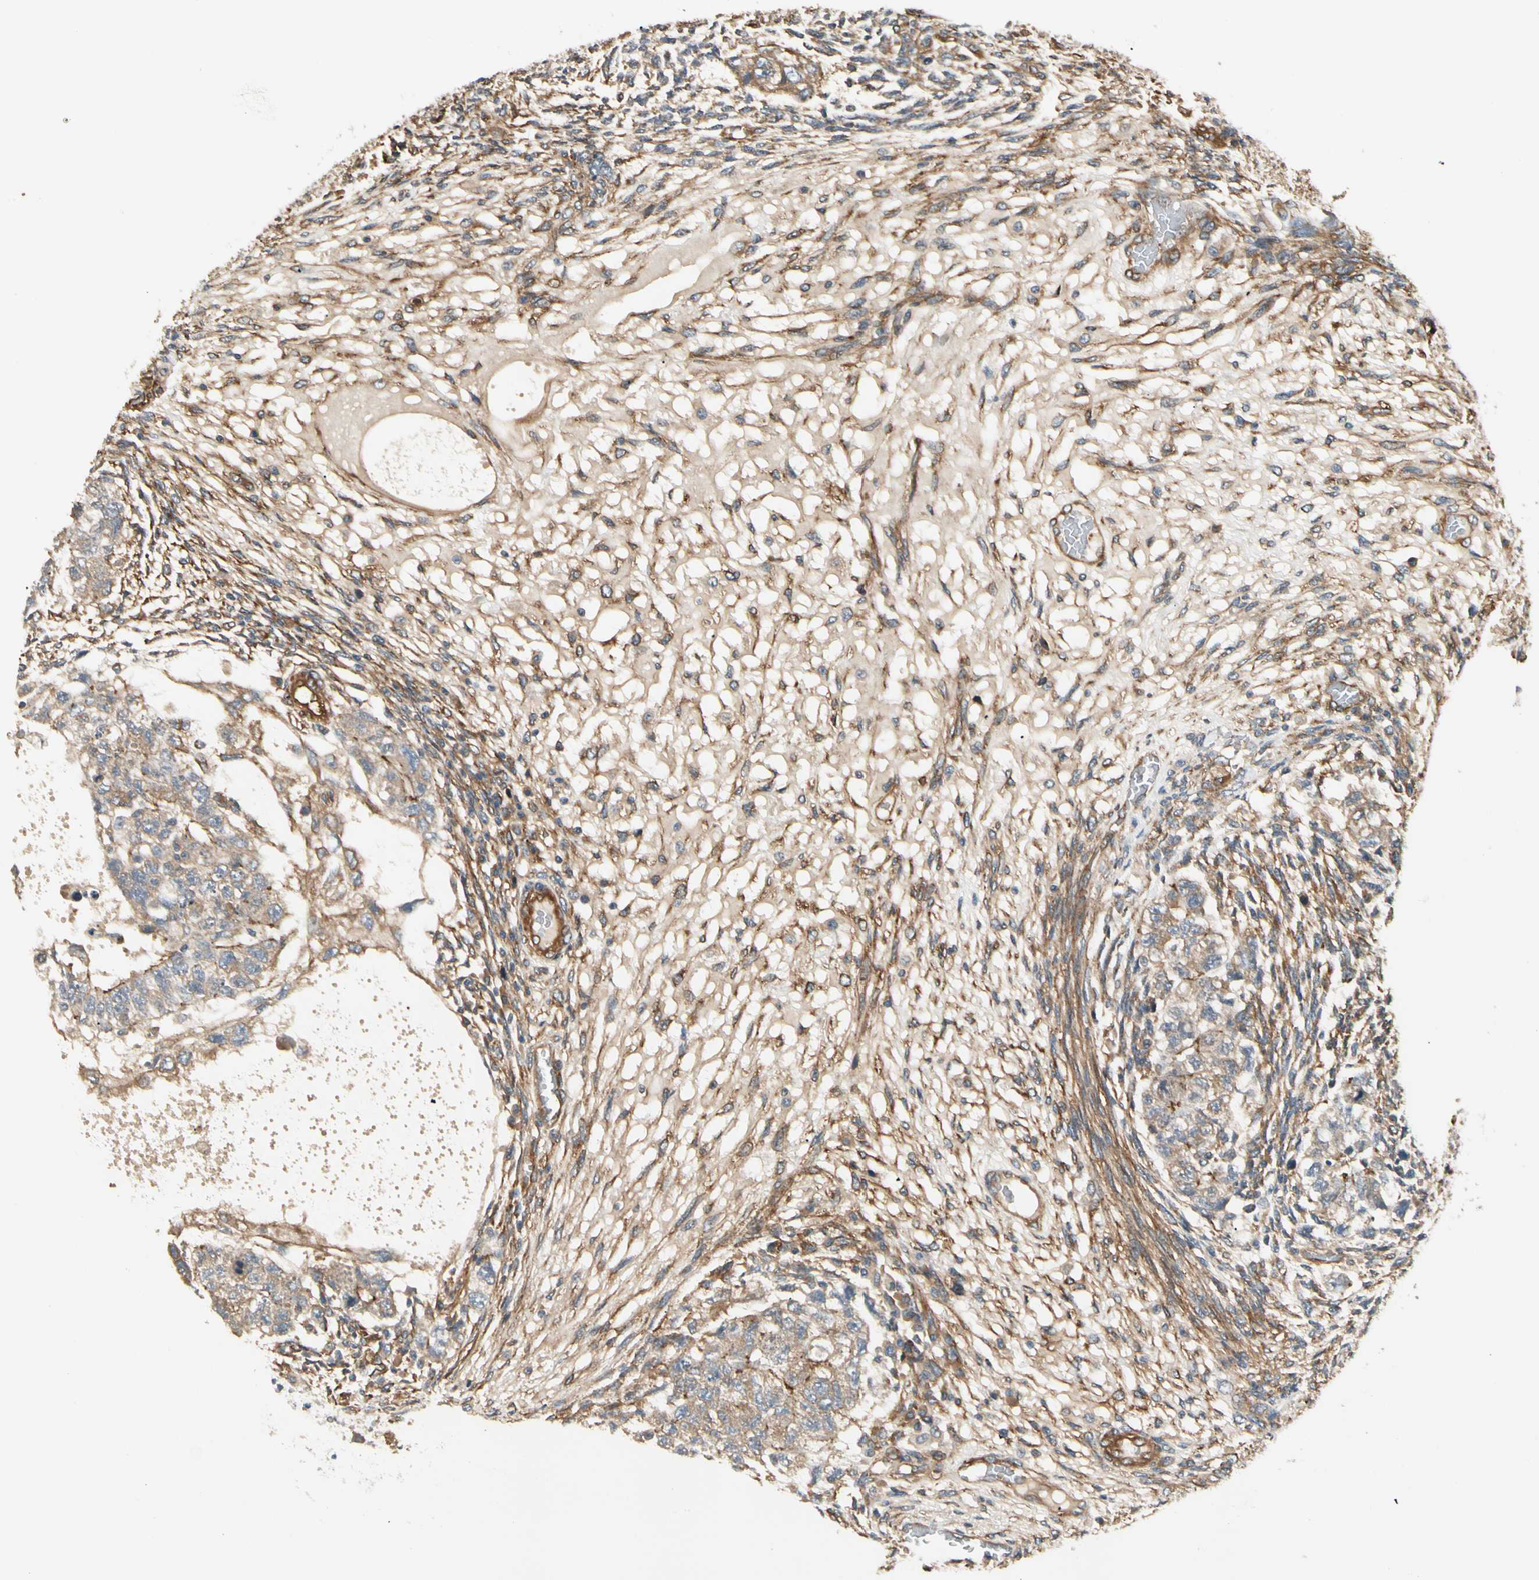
{"staining": {"intensity": "moderate", "quantity": ">75%", "location": "cytoplasmic/membranous"}, "tissue": "testis cancer", "cell_type": "Tumor cells", "image_type": "cancer", "snomed": [{"axis": "morphology", "description": "Normal tissue, NOS"}, {"axis": "morphology", "description": "Carcinoma, Embryonal, NOS"}, {"axis": "topography", "description": "Testis"}], "caption": "Immunohistochemistry (IHC) photomicrograph of neoplastic tissue: human testis cancer (embryonal carcinoma) stained using immunohistochemistry exhibits medium levels of moderate protein expression localized specifically in the cytoplasmic/membranous of tumor cells, appearing as a cytoplasmic/membranous brown color.", "gene": "ROCK2", "patient": {"sex": "male", "age": 36}}